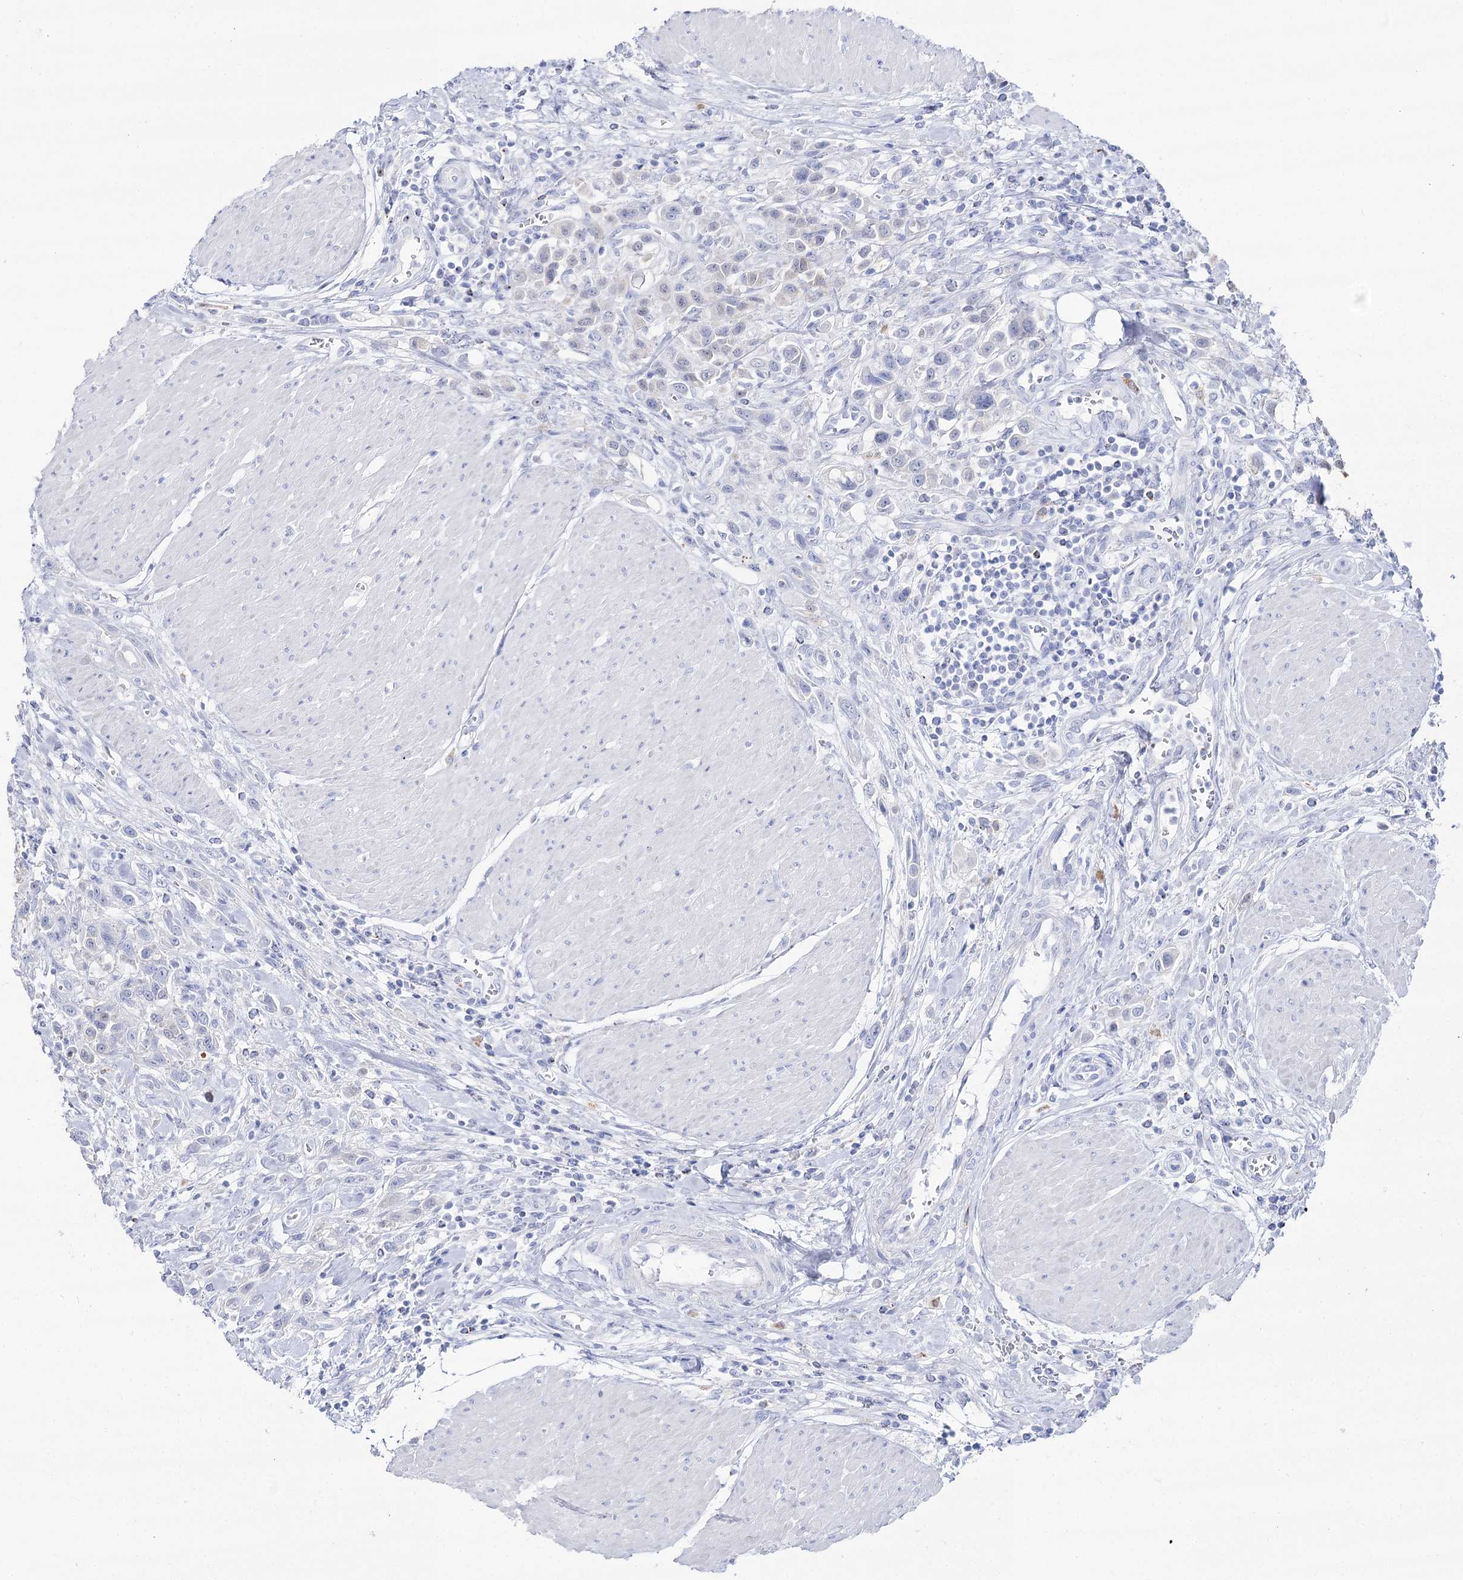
{"staining": {"intensity": "negative", "quantity": "none", "location": "none"}, "tissue": "urothelial cancer", "cell_type": "Tumor cells", "image_type": "cancer", "snomed": [{"axis": "morphology", "description": "Urothelial carcinoma, High grade"}, {"axis": "topography", "description": "Urinary bladder"}], "caption": "Immunohistochemistry image of neoplastic tissue: human urothelial carcinoma (high-grade) stained with DAB (3,3'-diaminobenzidine) exhibits no significant protein positivity in tumor cells. The staining is performed using DAB (3,3'-diaminobenzidine) brown chromogen with nuclei counter-stained in using hematoxylin.", "gene": "SLC3A1", "patient": {"sex": "male", "age": 50}}